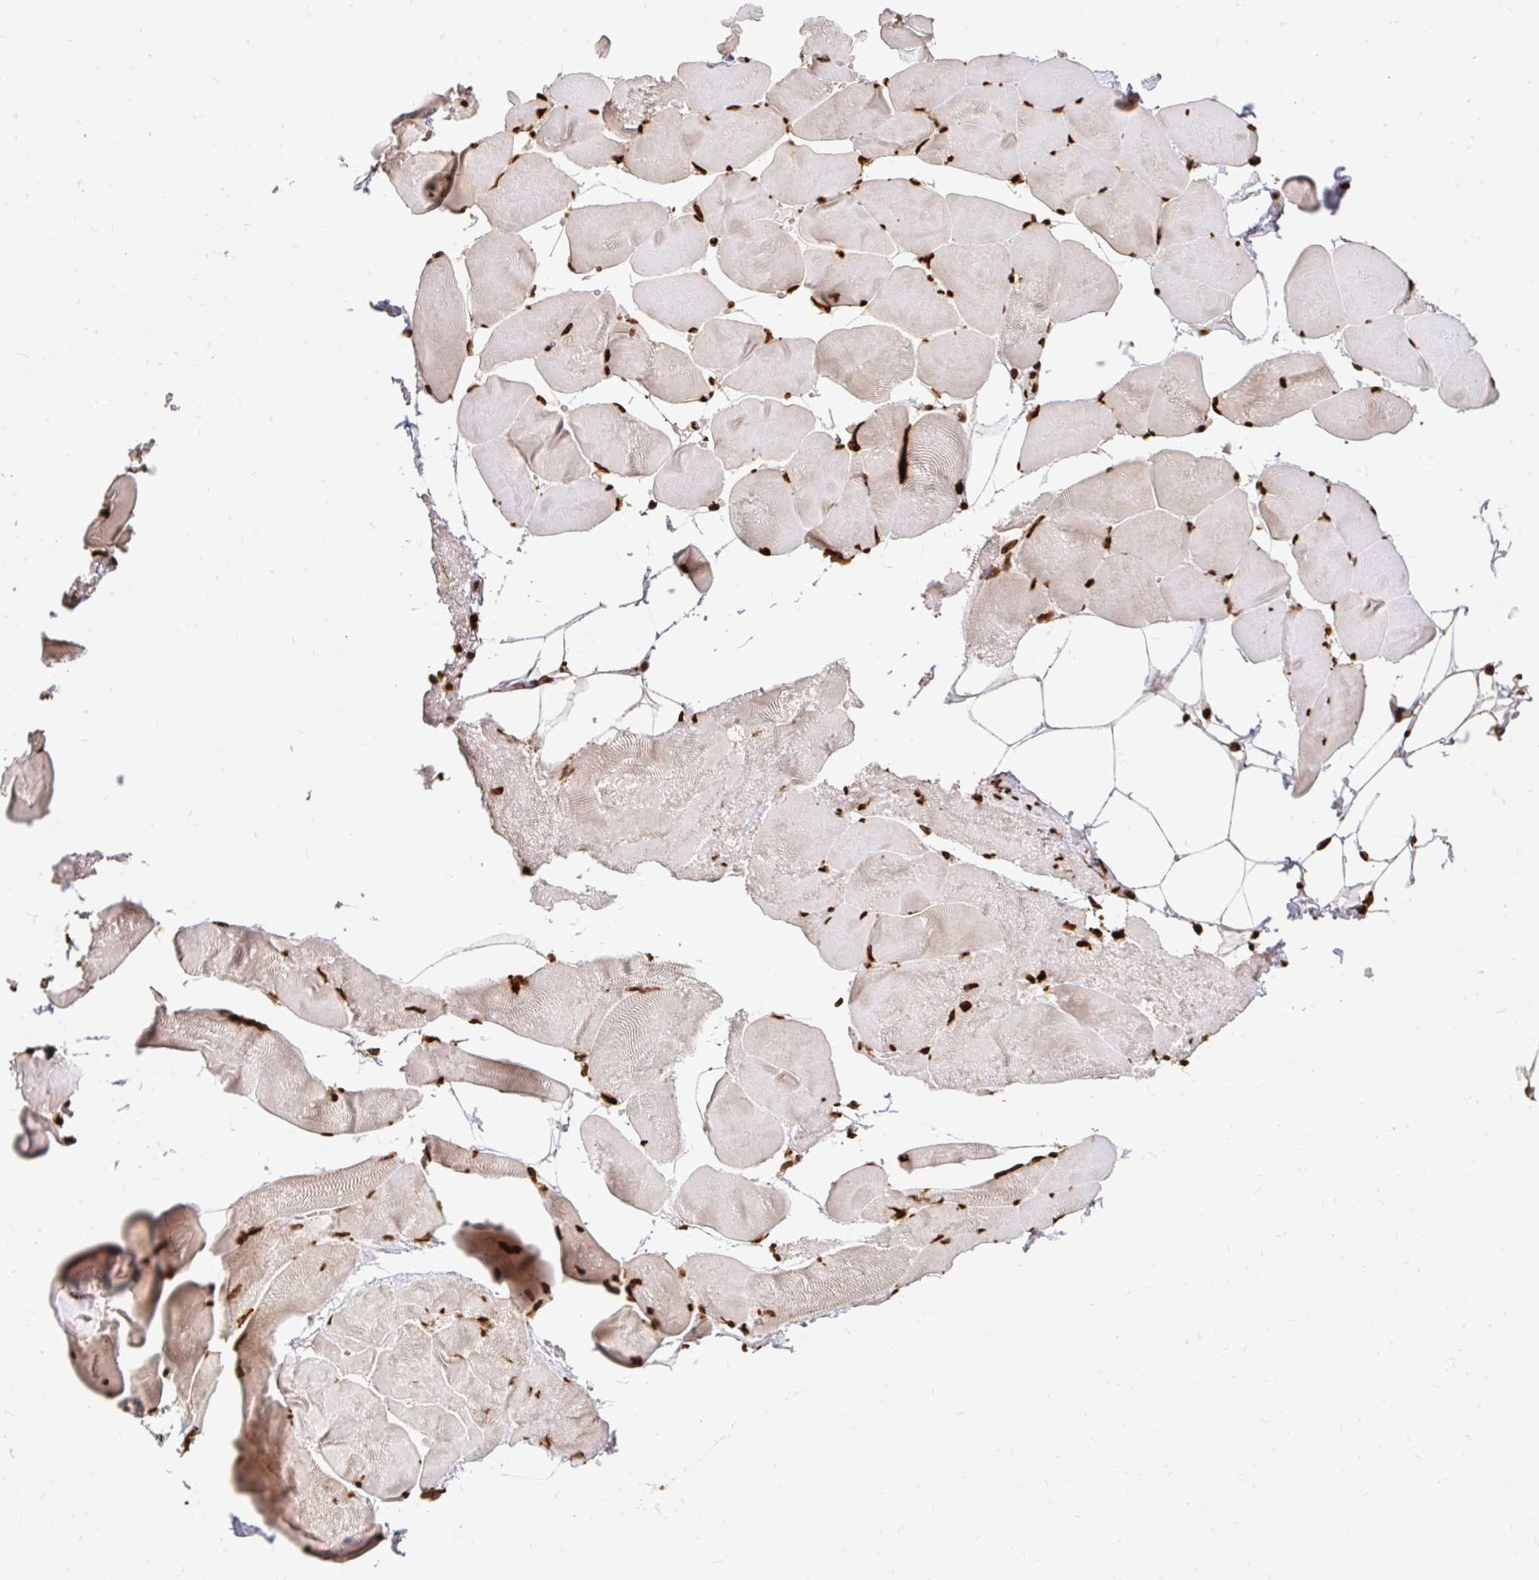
{"staining": {"intensity": "strong", "quantity": ">75%", "location": "nuclear"}, "tissue": "skeletal muscle", "cell_type": "Myocytes", "image_type": "normal", "snomed": [{"axis": "morphology", "description": "Normal tissue, NOS"}, {"axis": "topography", "description": "Skeletal muscle"}], "caption": "The immunohistochemical stain labels strong nuclear staining in myocytes of normal skeletal muscle.", "gene": "H2BC5", "patient": {"sex": "female", "age": 64}}